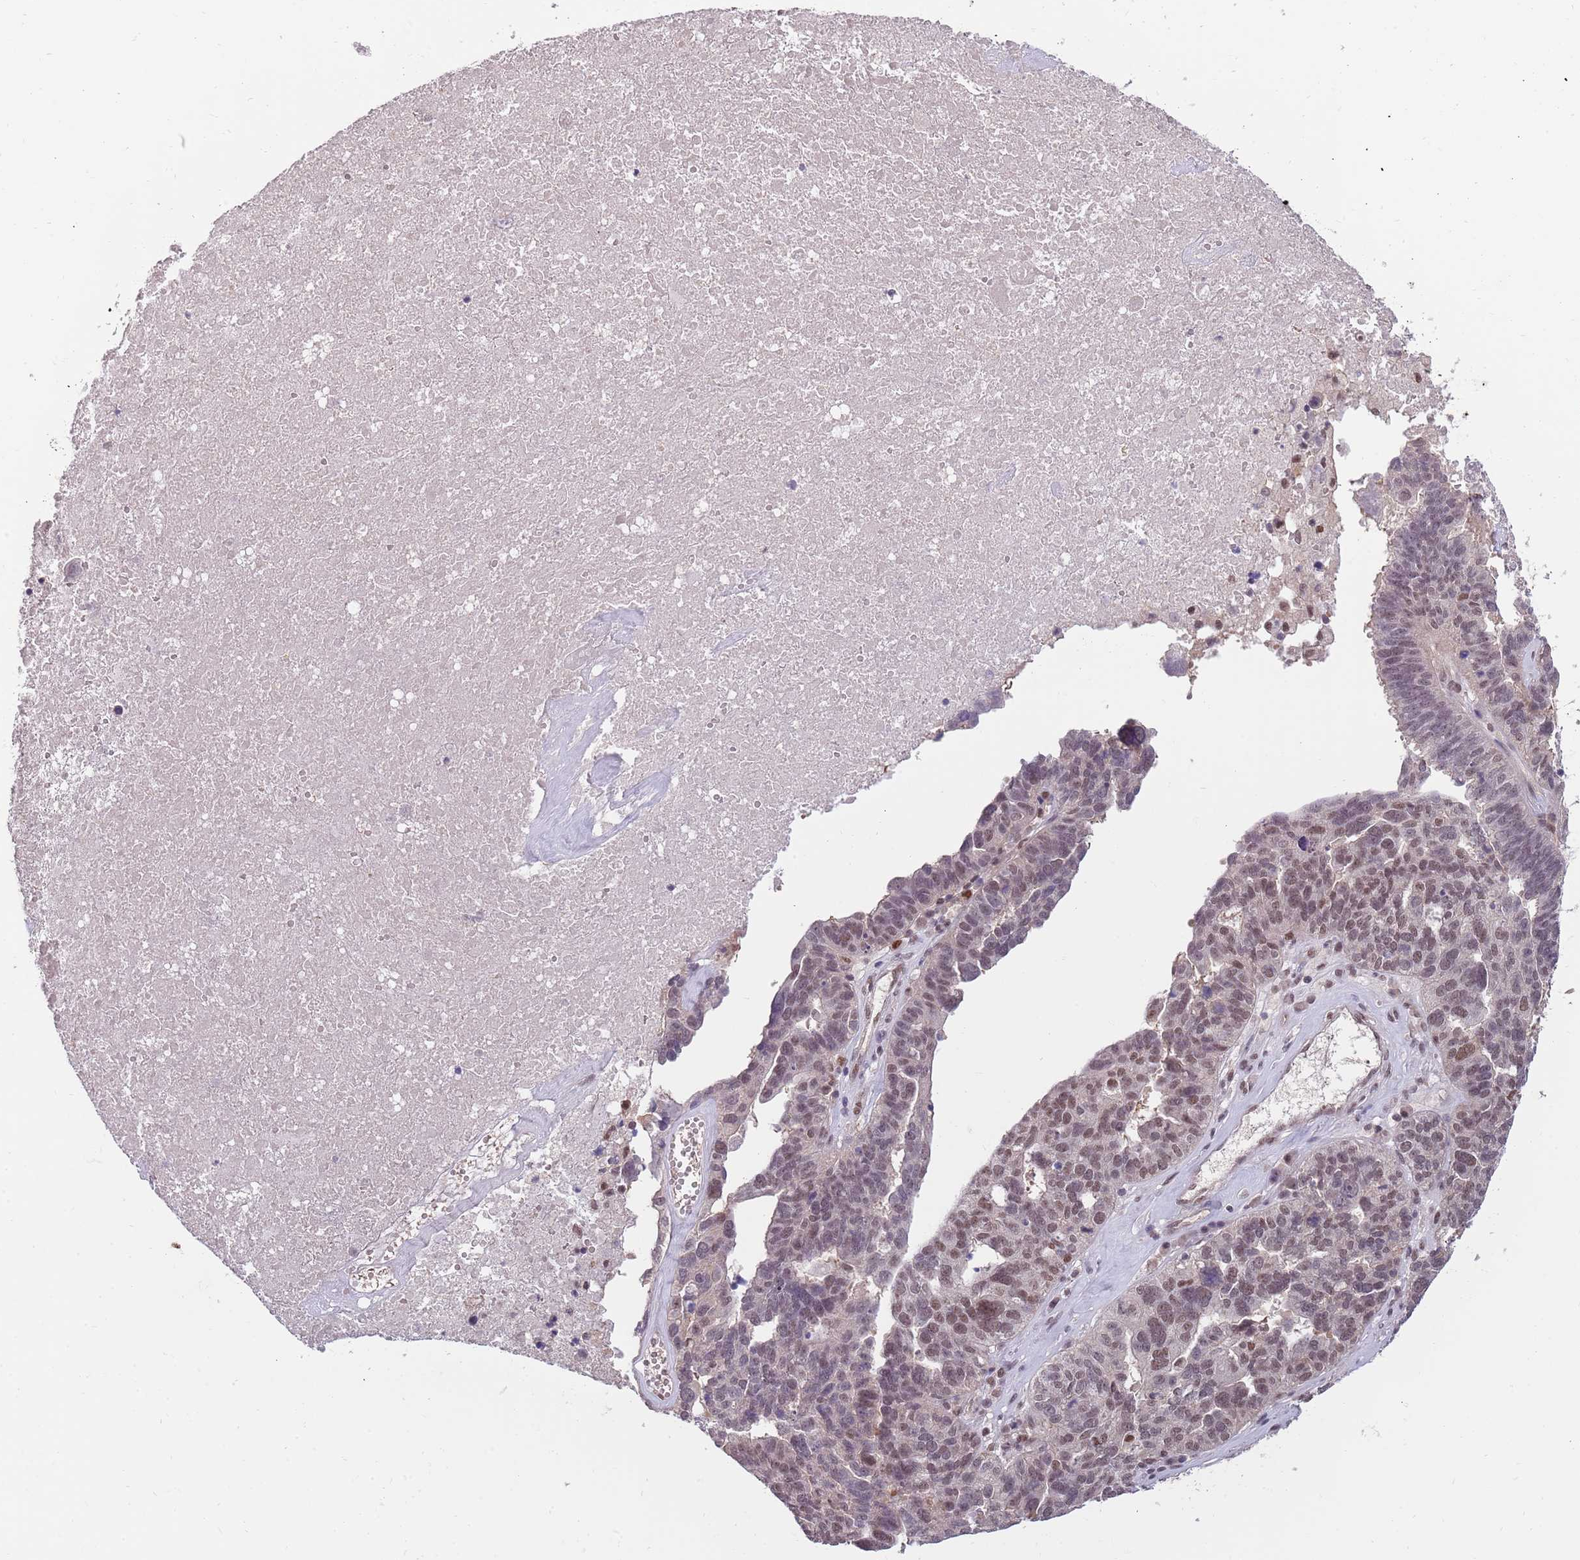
{"staining": {"intensity": "moderate", "quantity": "<25%", "location": "nuclear"}, "tissue": "ovarian cancer", "cell_type": "Tumor cells", "image_type": "cancer", "snomed": [{"axis": "morphology", "description": "Cystadenocarcinoma, serous, NOS"}, {"axis": "topography", "description": "Ovary"}], "caption": "Ovarian cancer (serous cystadenocarcinoma) tissue reveals moderate nuclear staining in approximately <25% of tumor cells Using DAB (brown) and hematoxylin (blue) stains, captured at high magnification using brightfield microscopy.", "gene": "ZBTB7A", "patient": {"sex": "female", "age": 59}}